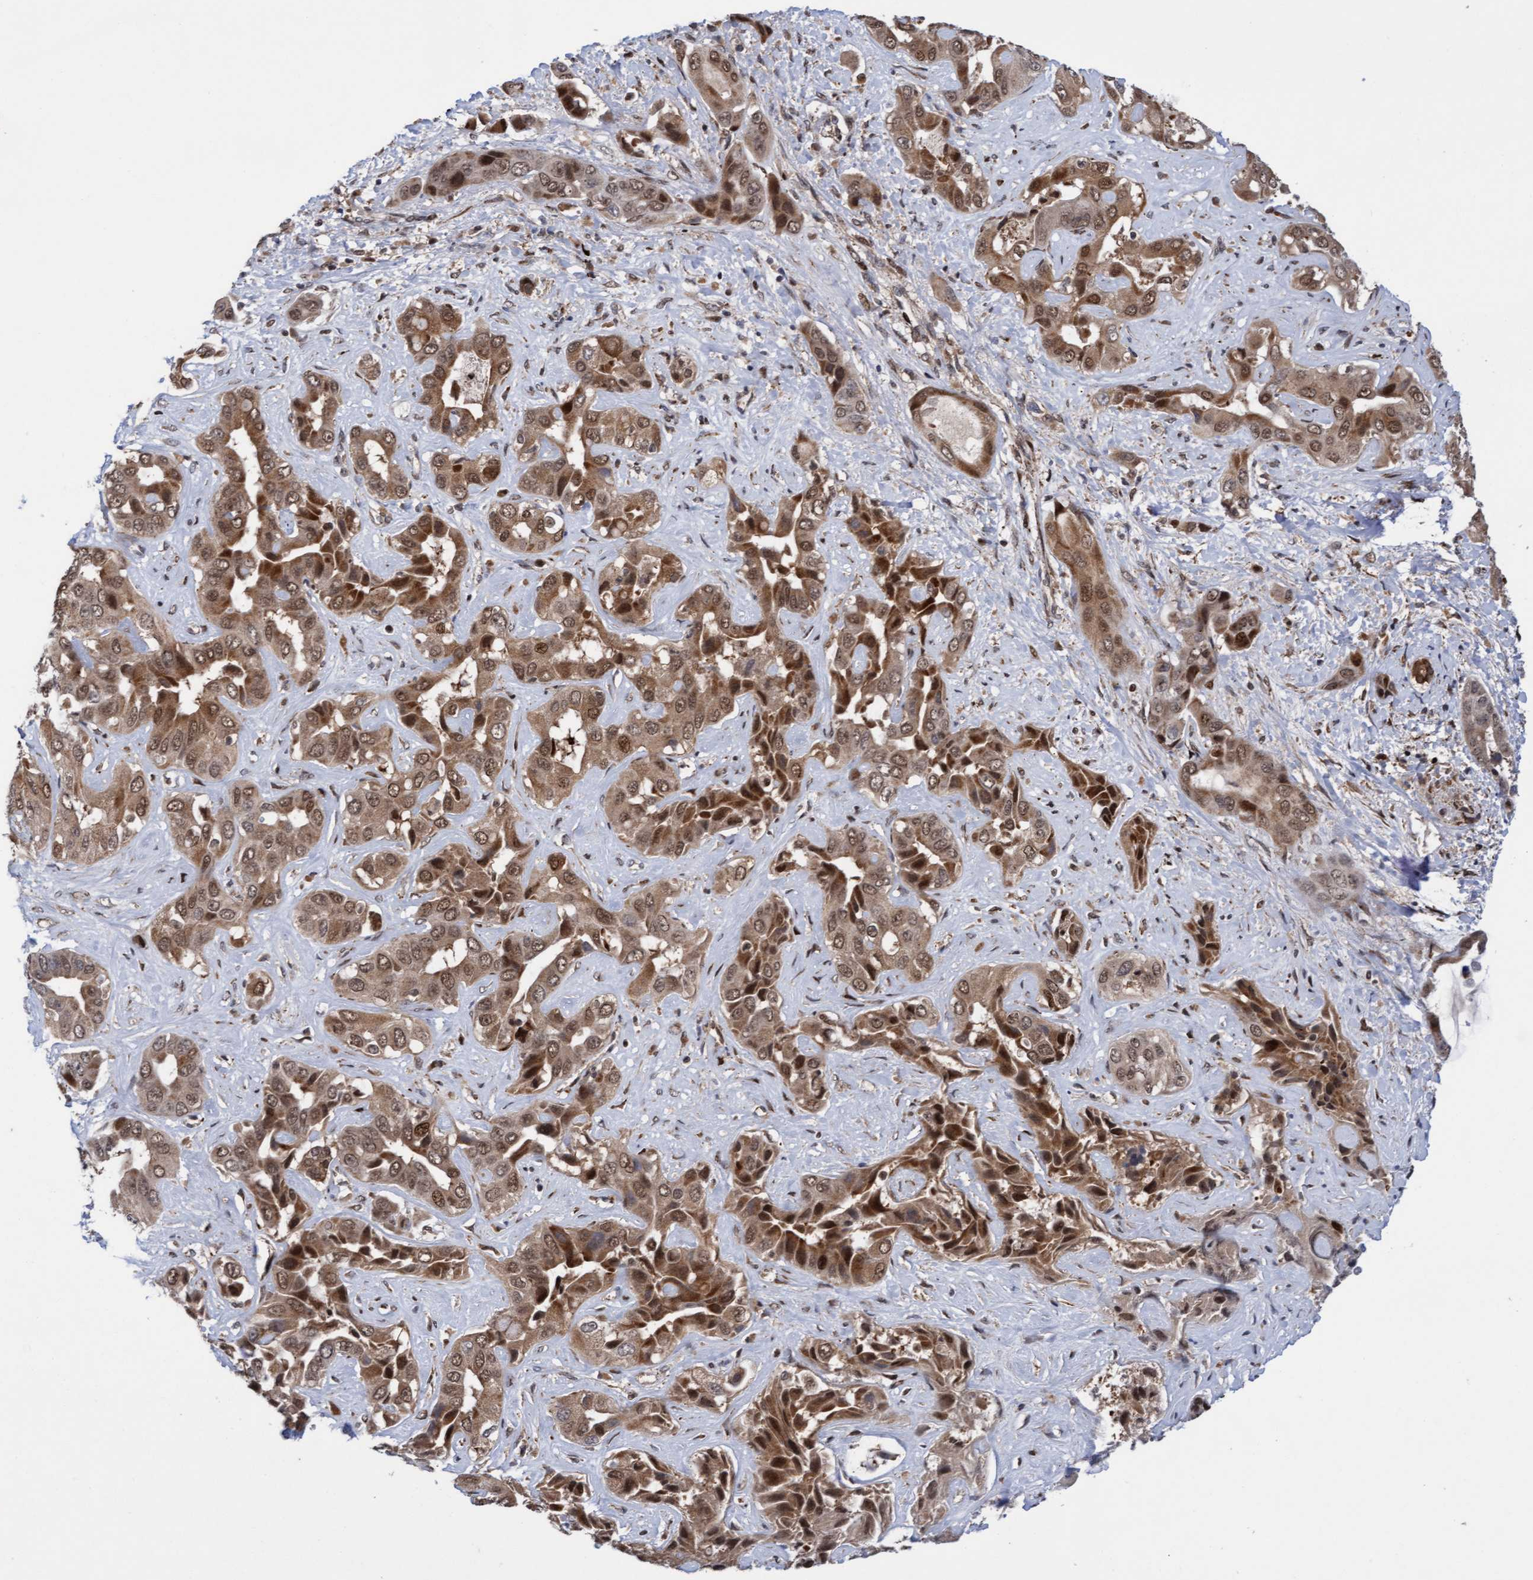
{"staining": {"intensity": "moderate", "quantity": ">75%", "location": "cytoplasmic/membranous,nuclear"}, "tissue": "liver cancer", "cell_type": "Tumor cells", "image_type": "cancer", "snomed": [{"axis": "morphology", "description": "Cholangiocarcinoma"}, {"axis": "topography", "description": "Liver"}], "caption": "Liver cancer stained with immunohistochemistry reveals moderate cytoplasmic/membranous and nuclear staining in approximately >75% of tumor cells.", "gene": "TANC2", "patient": {"sex": "female", "age": 52}}